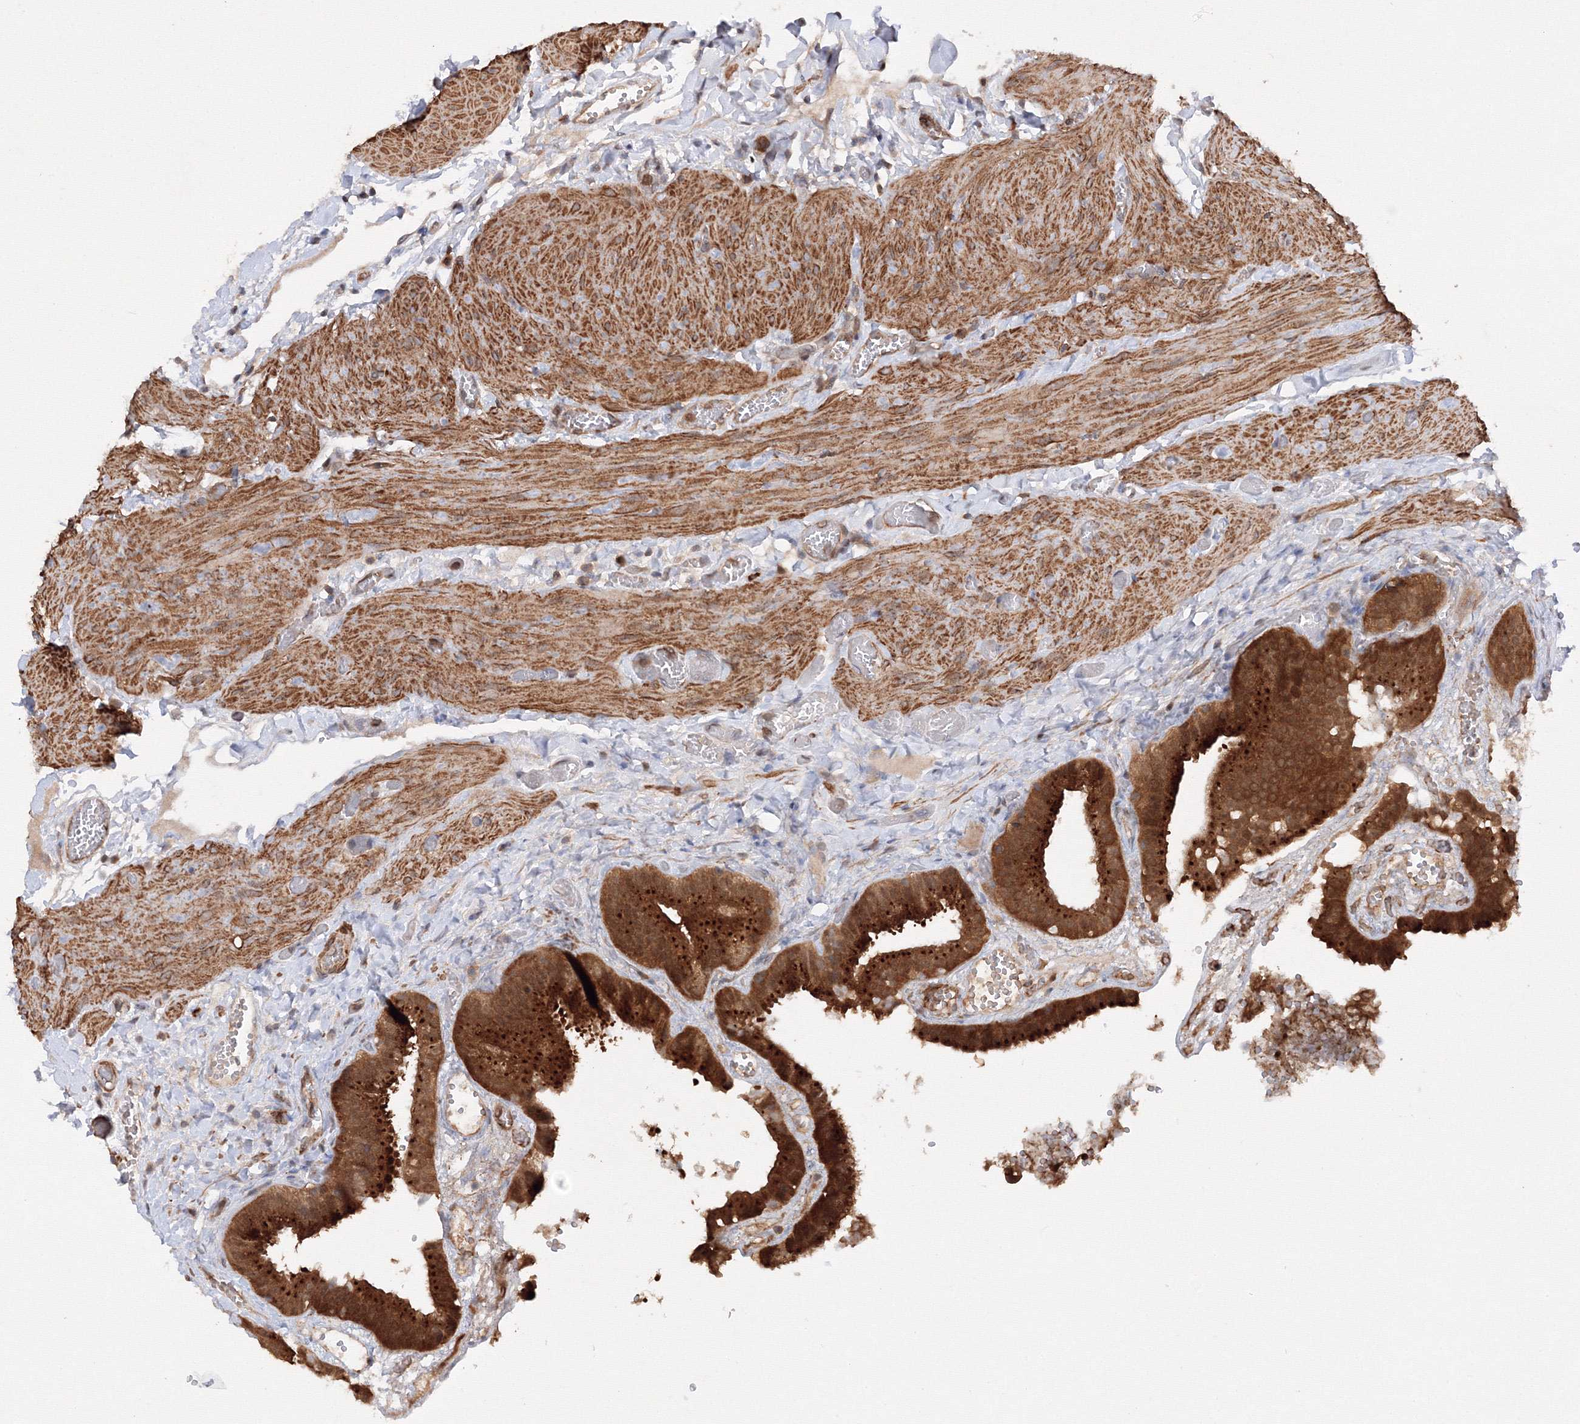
{"staining": {"intensity": "strong", "quantity": ">75%", "location": "cytoplasmic/membranous"}, "tissue": "gallbladder", "cell_type": "Glandular cells", "image_type": "normal", "snomed": [{"axis": "morphology", "description": "Normal tissue, NOS"}, {"axis": "topography", "description": "Gallbladder"}], "caption": "Immunohistochemistry staining of unremarkable gallbladder, which reveals high levels of strong cytoplasmic/membranous positivity in approximately >75% of glandular cells indicating strong cytoplasmic/membranous protein positivity. The staining was performed using DAB (brown) for protein detection and nuclei were counterstained in hematoxylin (blue).", "gene": "DCTD", "patient": {"sex": "female", "age": 64}}